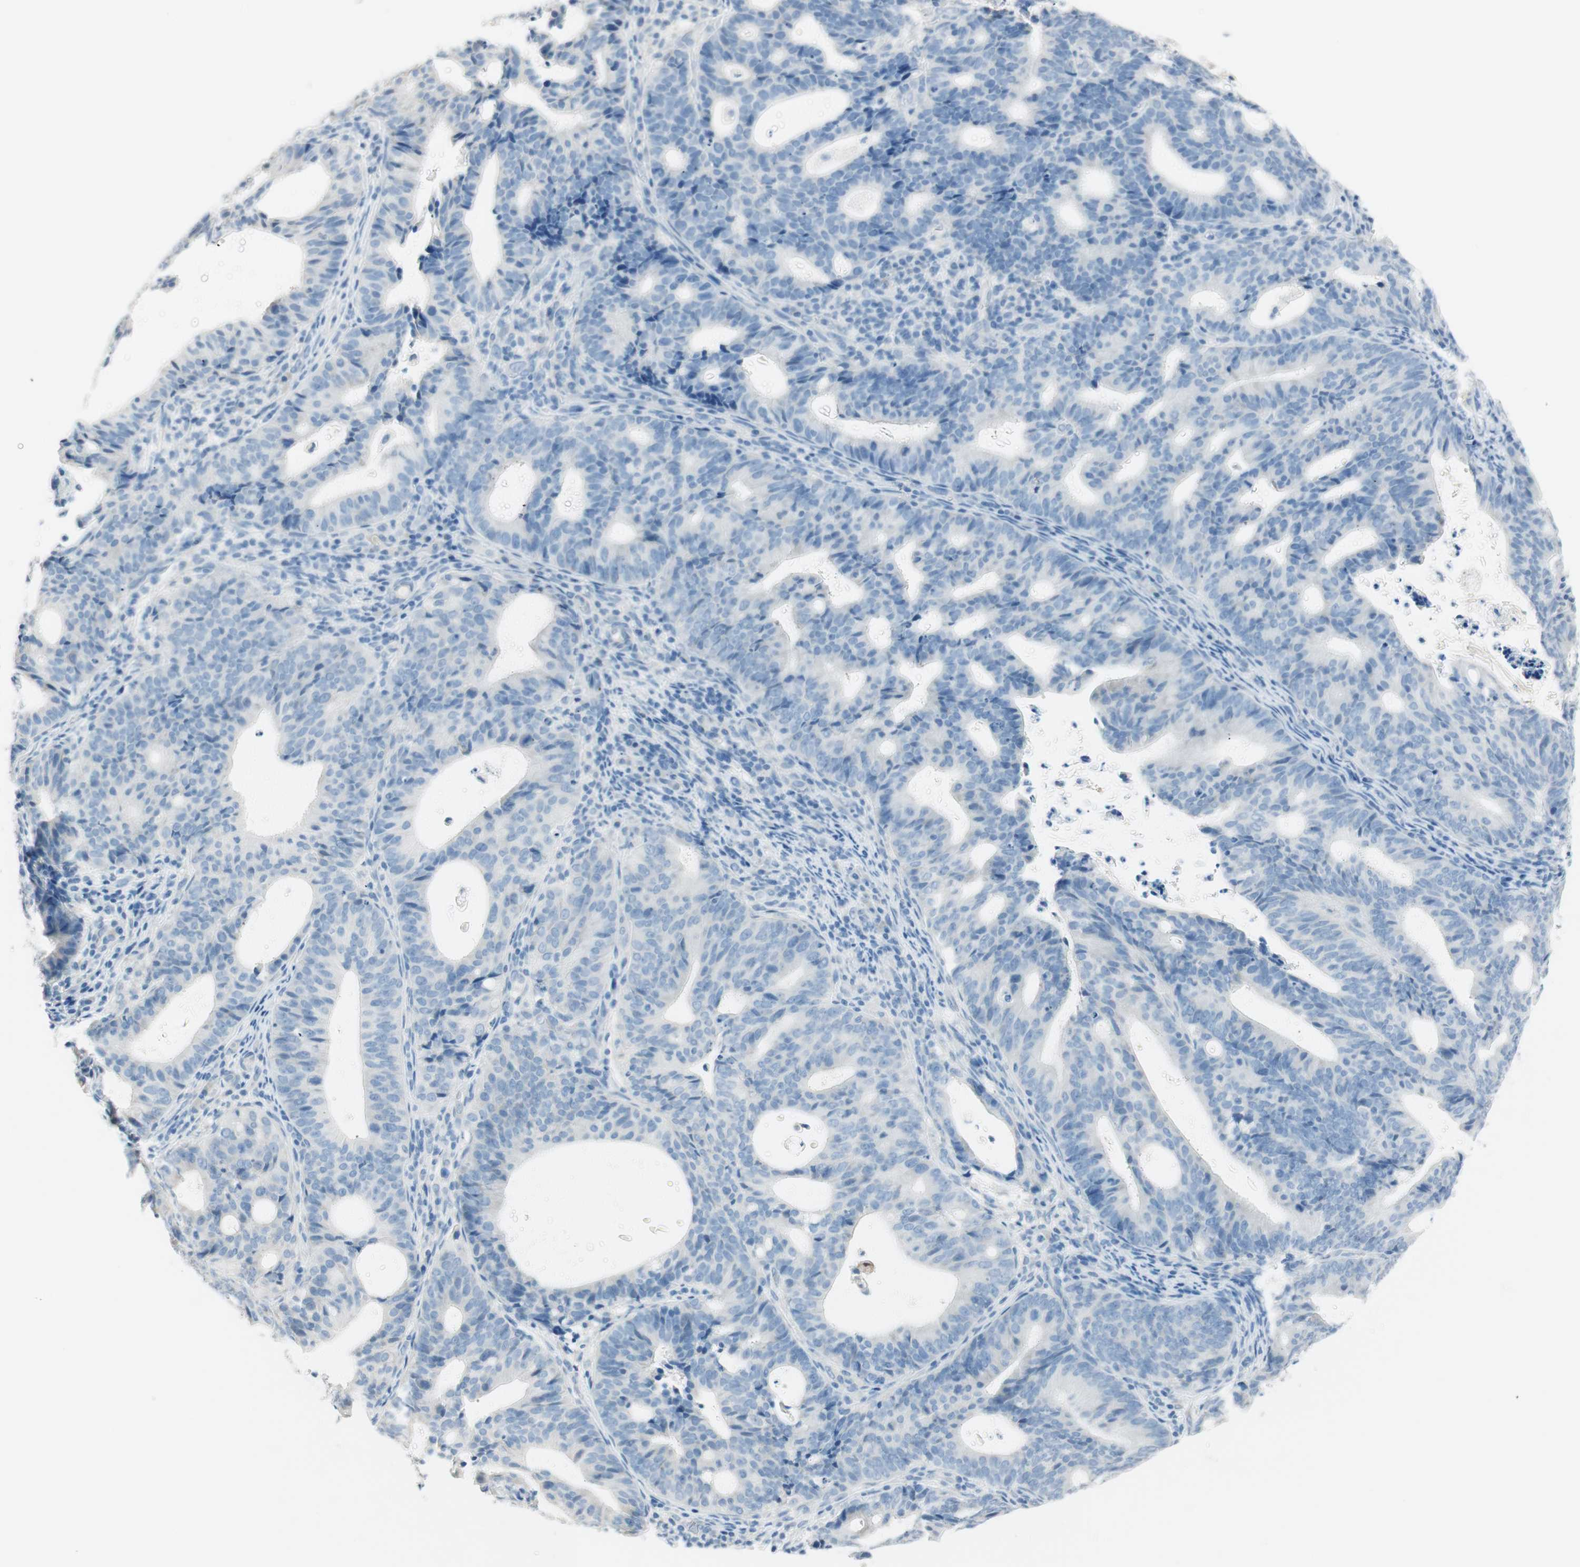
{"staining": {"intensity": "negative", "quantity": "none", "location": "none"}, "tissue": "endometrial cancer", "cell_type": "Tumor cells", "image_type": "cancer", "snomed": [{"axis": "morphology", "description": "Adenocarcinoma, NOS"}, {"axis": "topography", "description": "Uterus"}], "caption": "There is no significant staining in tumor cells of endometrial cancer.", "gene": "HPGD", "patient": {"sex": "female", "age": 83}}